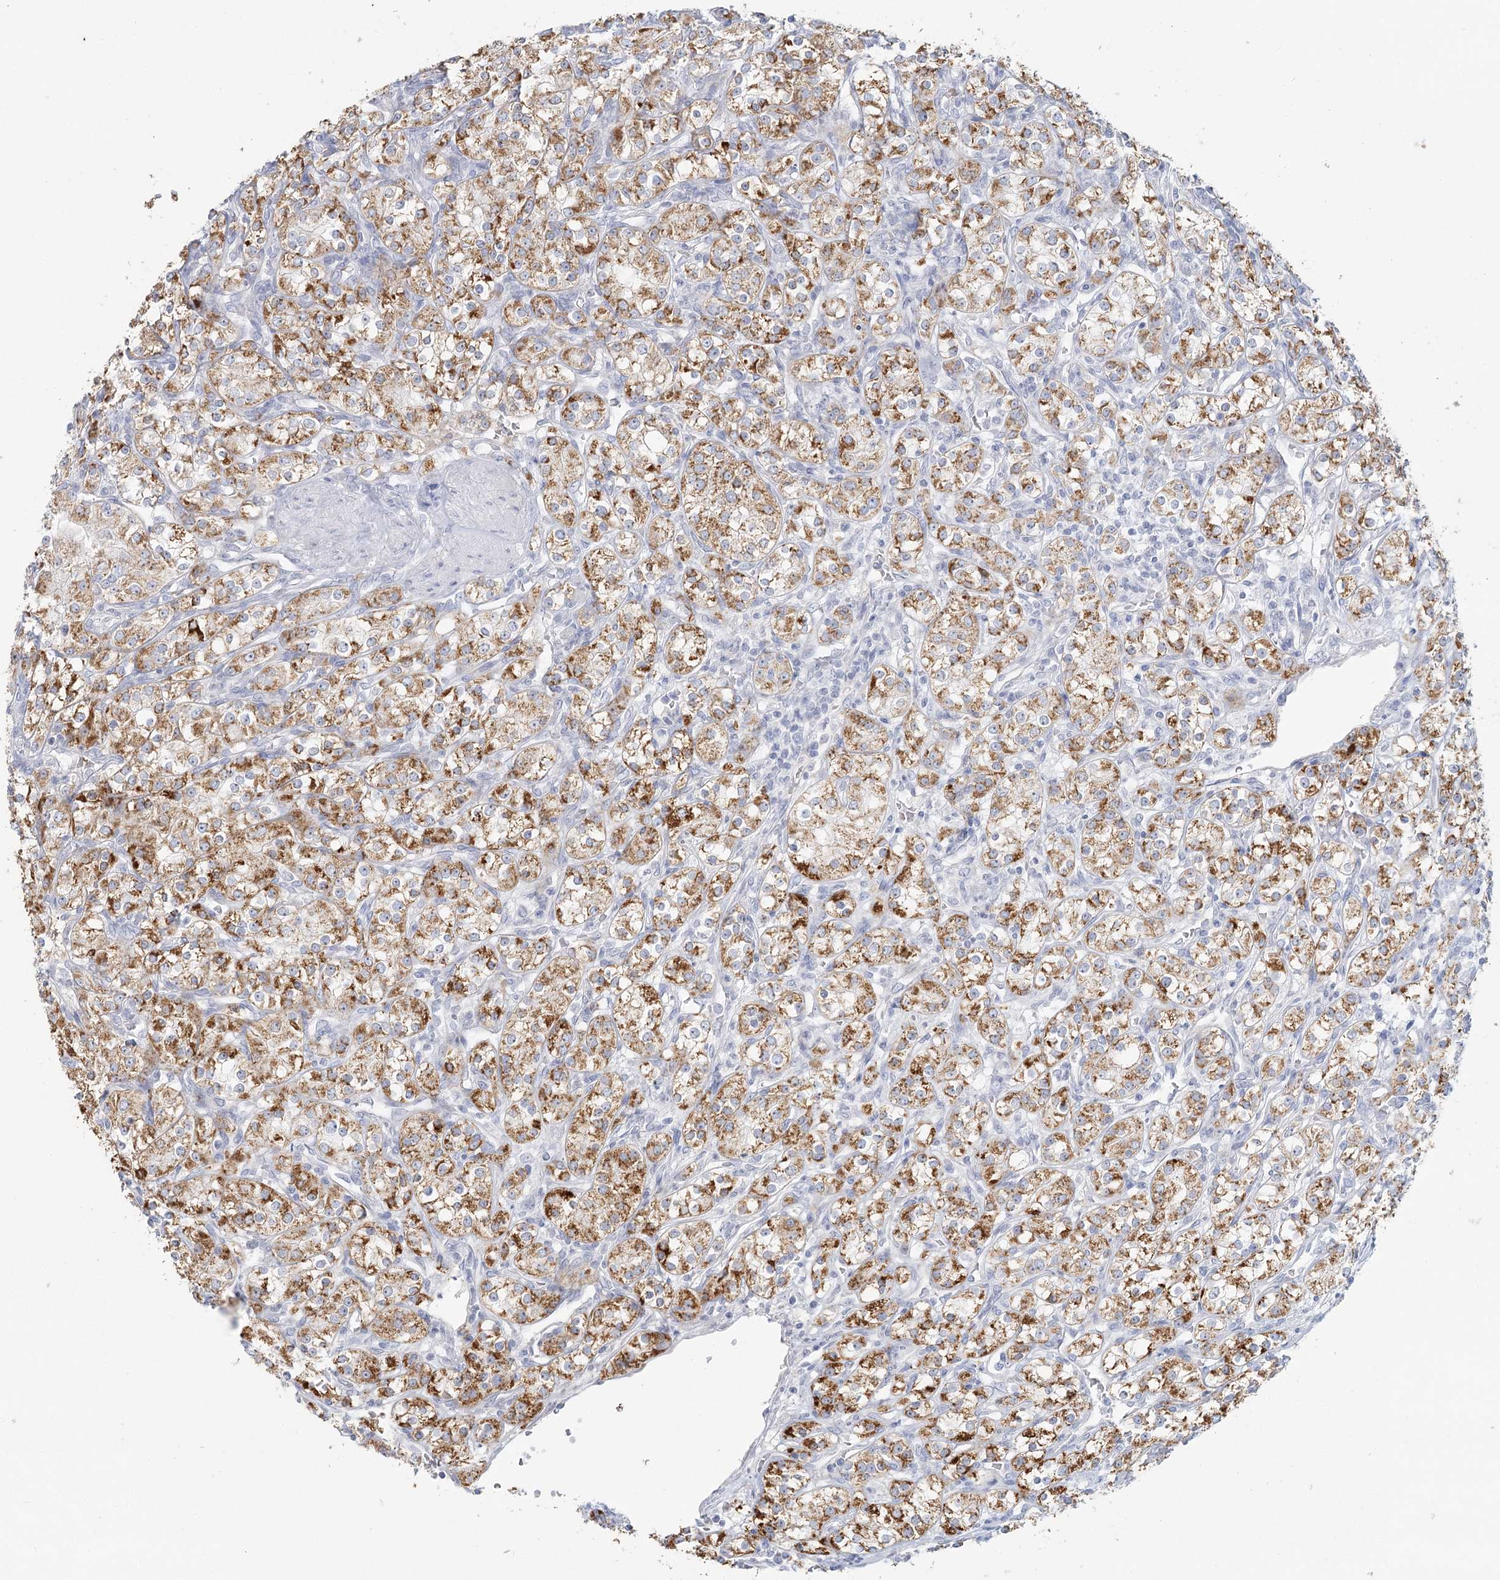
{"staining": {"intensity": "strong", "quantity": "25%-75%", "location": "cytoplasmic/membranous"}, "tissue": "renal cancer", "cell_type": "Tumor cells", "image_type": "cancer", "snomed": [{"axis": "morphology", "description": "Adenocarcinoma, NOS"}, {"axis": "topography", "description": "Kidney"}], "caption": "Brown immunohistochemical staining in human adenocarcinoma (renal) demonstrates strong cytoplasmic/membranous expression in about 25%-75% of tumor cells.", "gene": "DMGDH", "patient": {"sex": "male", "age": 77}}